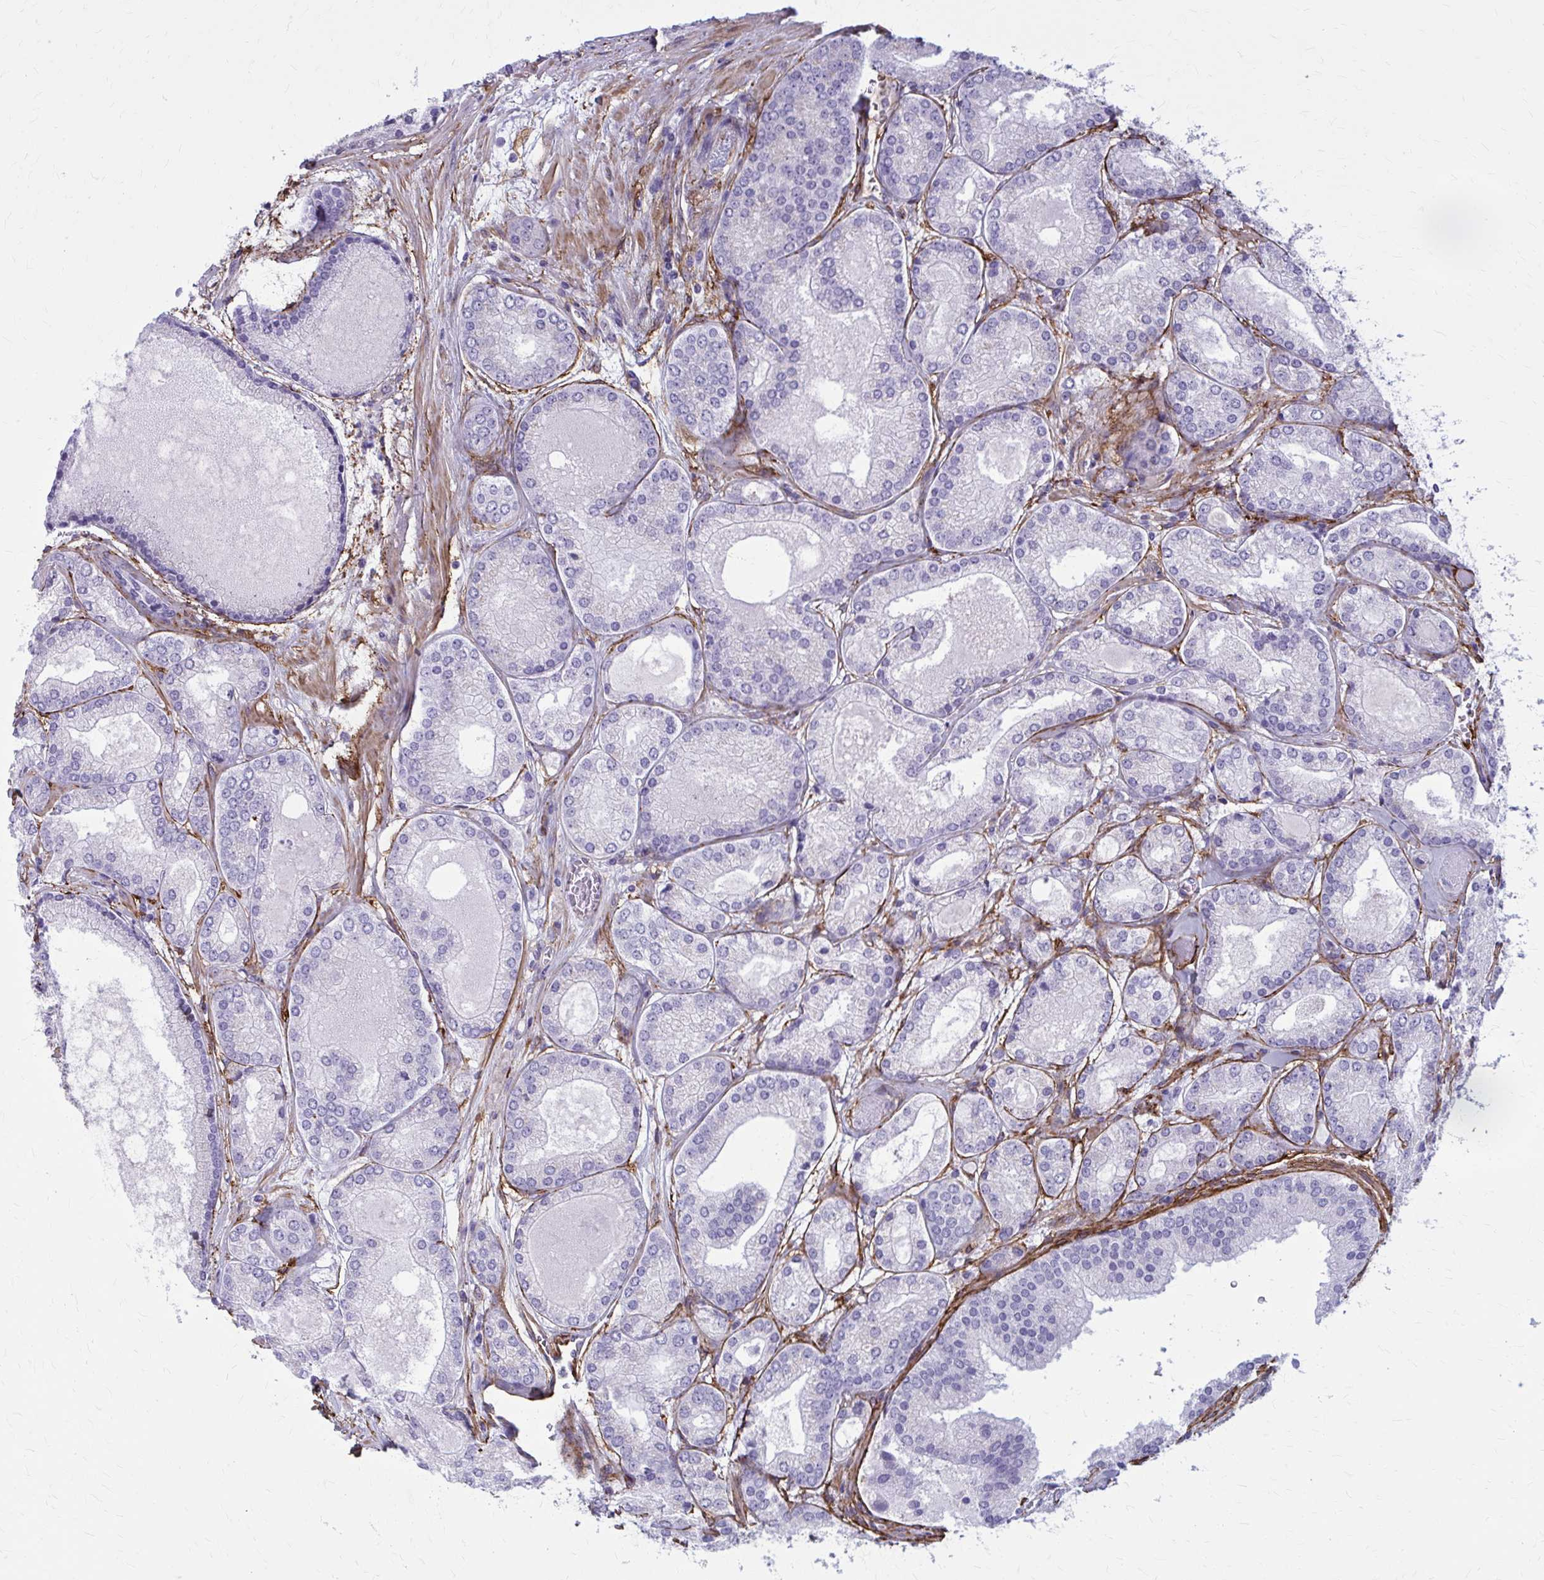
{"staining": {"intensity": "negative", "quantity": "none", "location": "none"}, "tissue": "prostate cancer", "cell_type": "Tumor cells", "image_type": "cancer", "snomed": [{"axis": "morphology", "description": "Adenocarcinoma, High grade"}, {"axis": "topography", "description": "Prostate"}], "caption": "Immunohistochemistry (IHC) photomicrograph of neoplastic tissue: human prostate adenocarcinoma (high-grade) stained with DAB (3,3'-diaminobenzidine) exhibits no significant protein expression in tumor cells.", "gene": "AKAP12", "patient": {"sex": "male", "age": 67}}